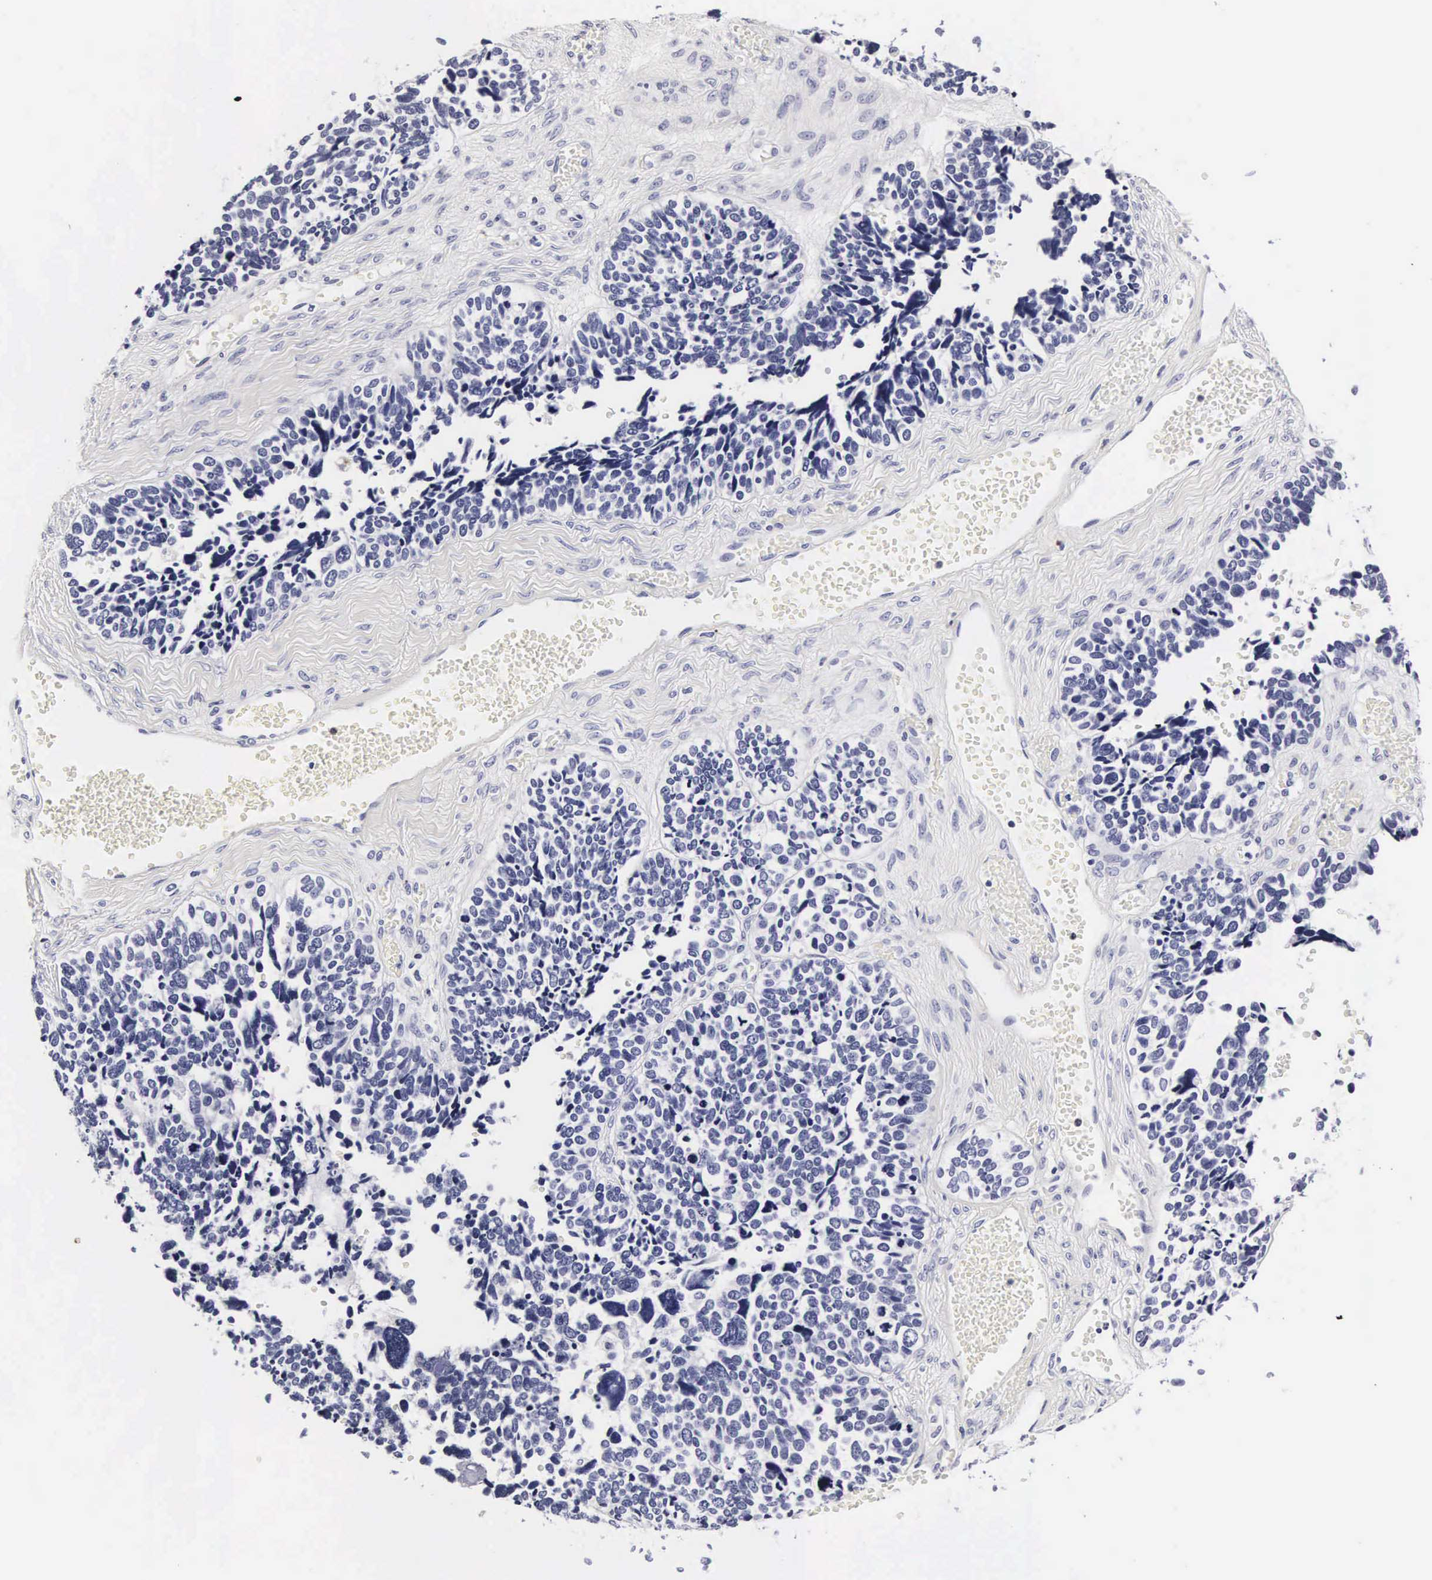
{"staining": {"intensity": "negative", "quantity": "none", "location": "none"}, "tissue": "ovarian cancer", "cell_type": "Tumor cells", "image_type": "cancer", "snomed": [{"axis": "morphology", "description": "Cystadenocarcinoma, serous, NOS"}, {"axis": "topography", "description": "Ovary"}], "caption": "The micrograph shows no significant expression in tumor cells of ovarian serous cystadenocarcinoma.", "gene": "RNASE6", "patient": {"sex": "female", "age": 77}}